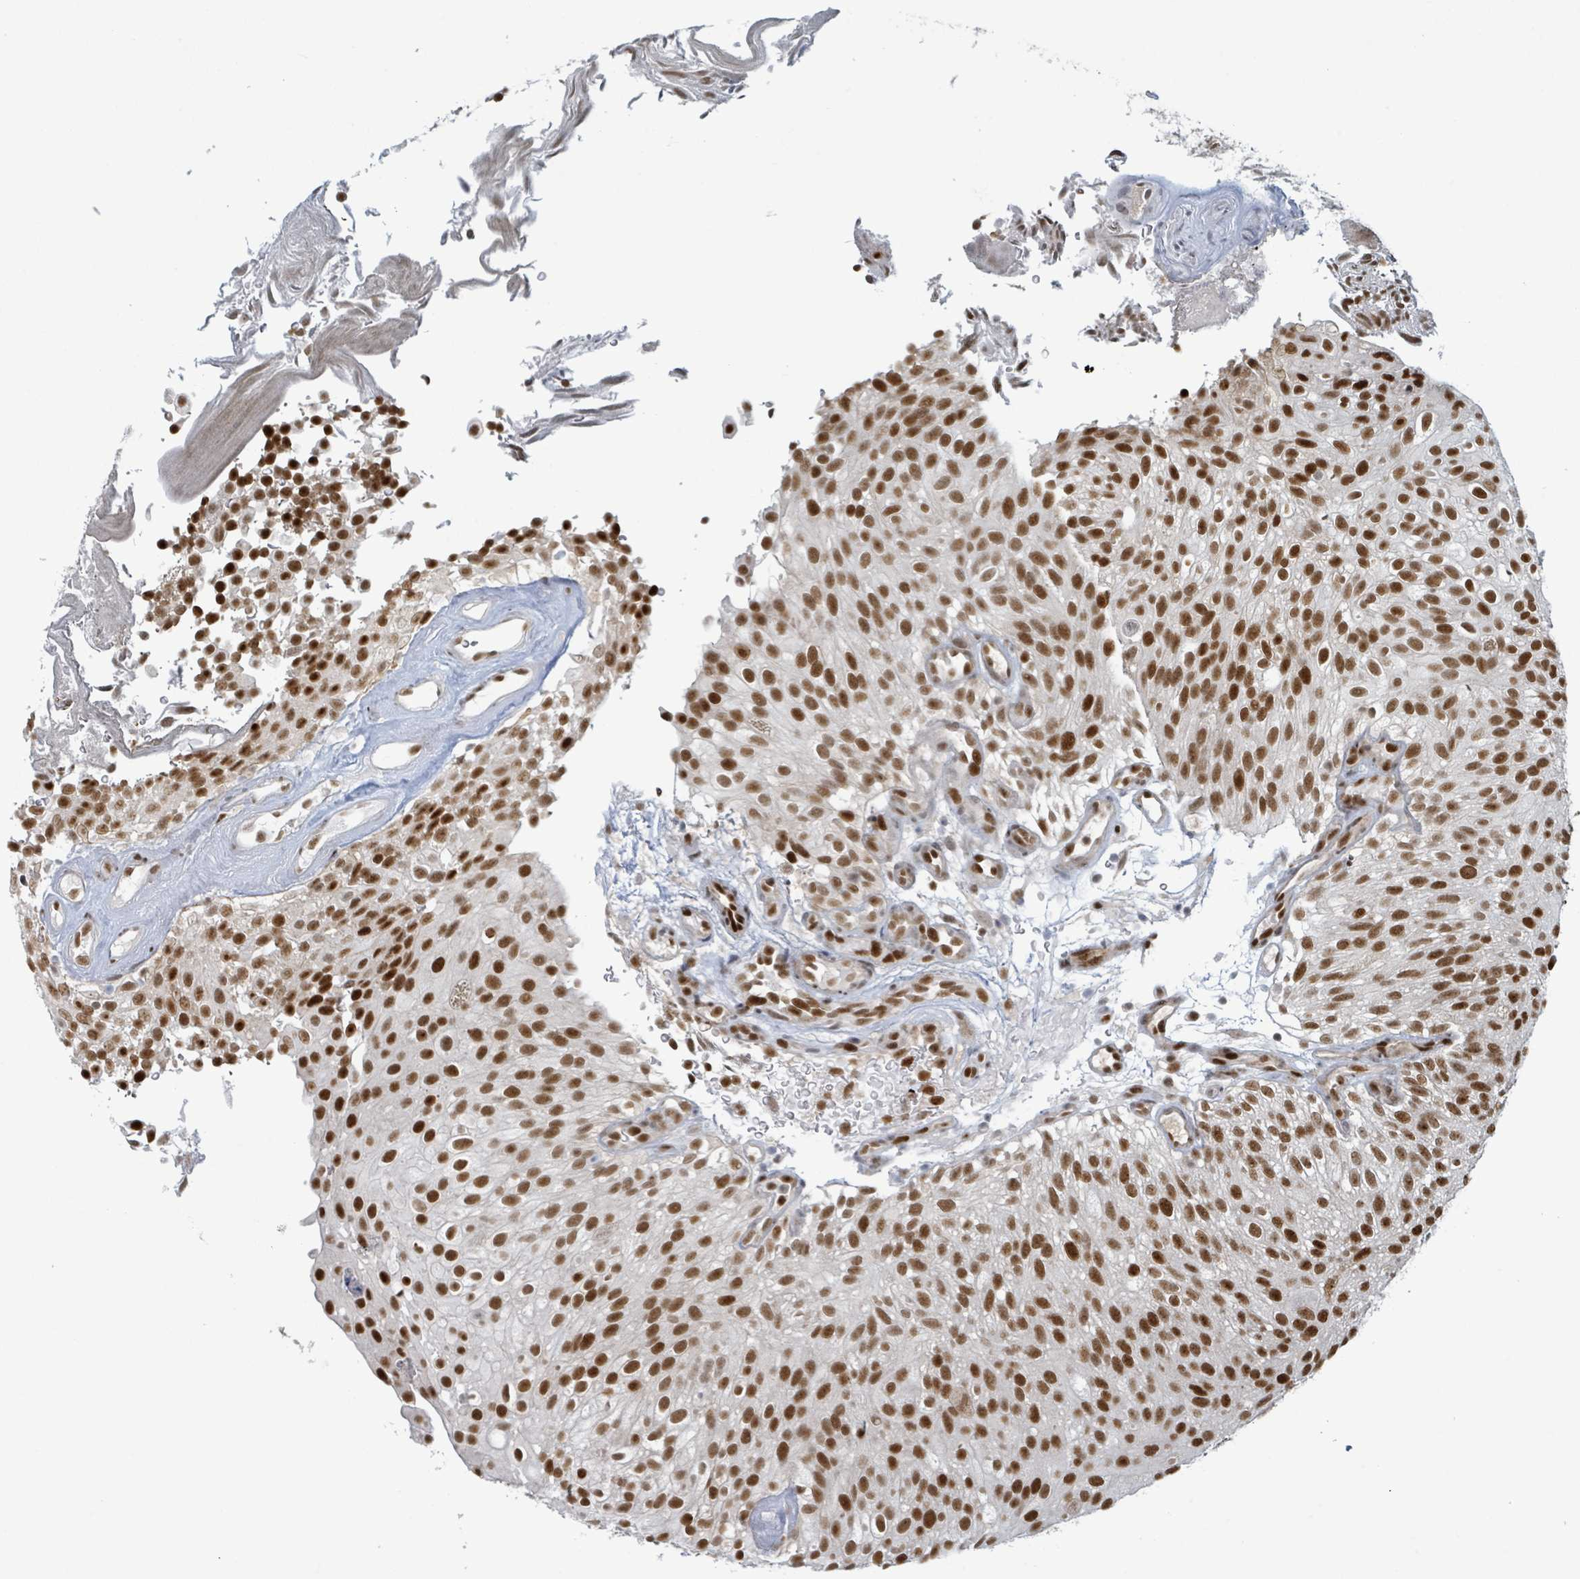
{"staining": {"intensity": "strong", "quantity": ">75%", "location": "nuclear"}, "tissue": "urothelial cancer", "cell_type": "Tumor cells", "image_type": "cancer", "snomed": [{"axis": "morphology", "description": "Urothelial carcinoma, Low grade"}, {"axis": "topography", "description": "Urinary bladder"}], "caption": "Brown immunohistochemical staining in low-grade urothelial carcinoma displays strong nuclear positivity in about >75% of tumor cells. (IHC, brightfield microscopy, high magnification).", "gene": "KLF3", "patient": {"sex": "male", "age": 78}}